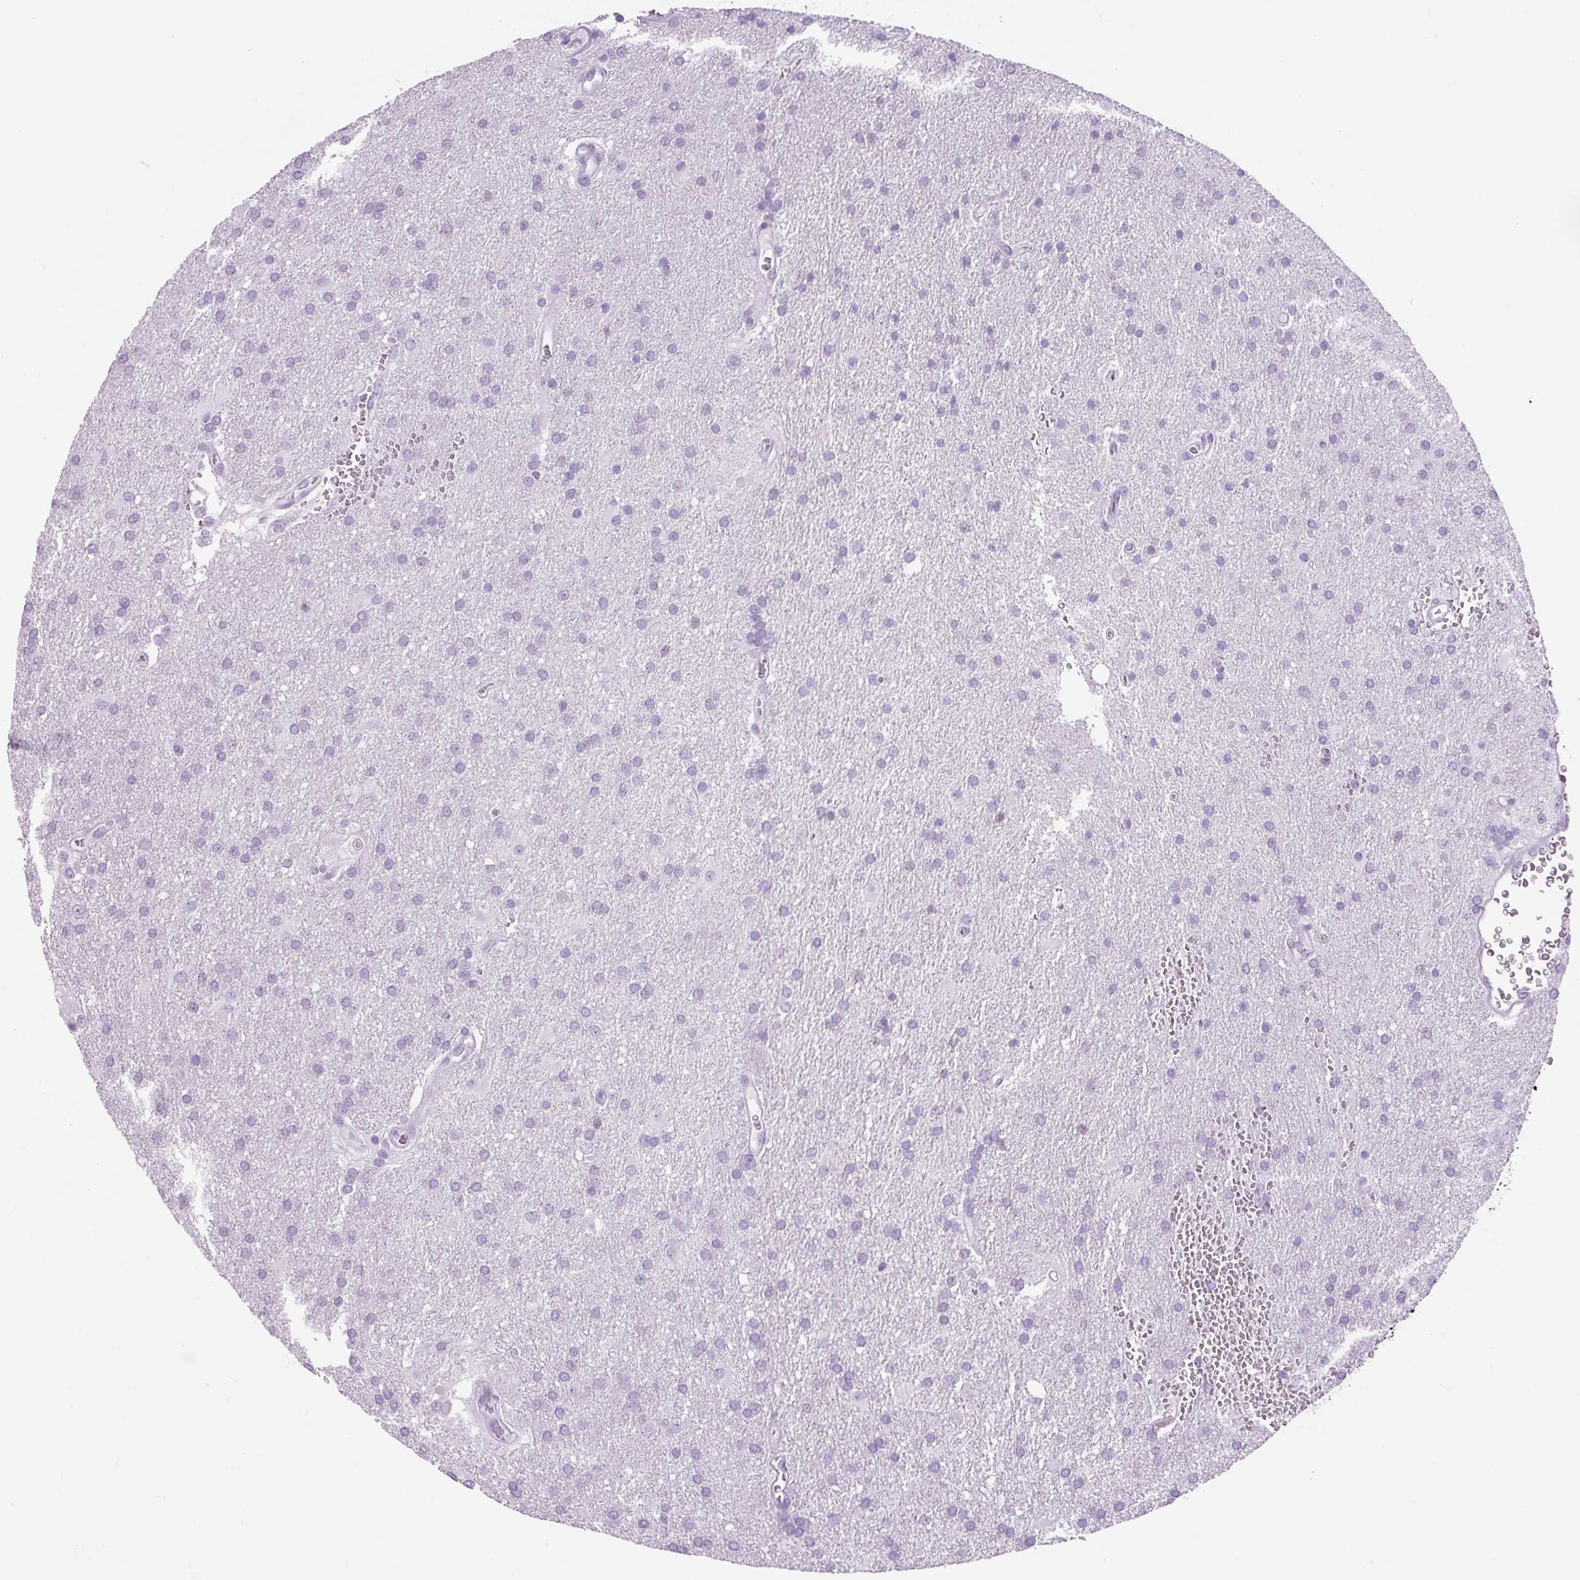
{"staining": {"intensity": "negative", "quantity": "none", "location": "none"}, "tissue": "glioma", "cell_type": "Tumor cells", "image_type": "cancer", "snomed": [{"axis": "morphology", "description": "Glioma, malignant, Low grade"}, {"axis": "topography", "description": "Brain"}], "caption": "Immunohistochemistry (IHC) of glioma displays no expression in tumor cells.", "gene": "VPREB1", "patient": {"sex": "male", "age": 66}}